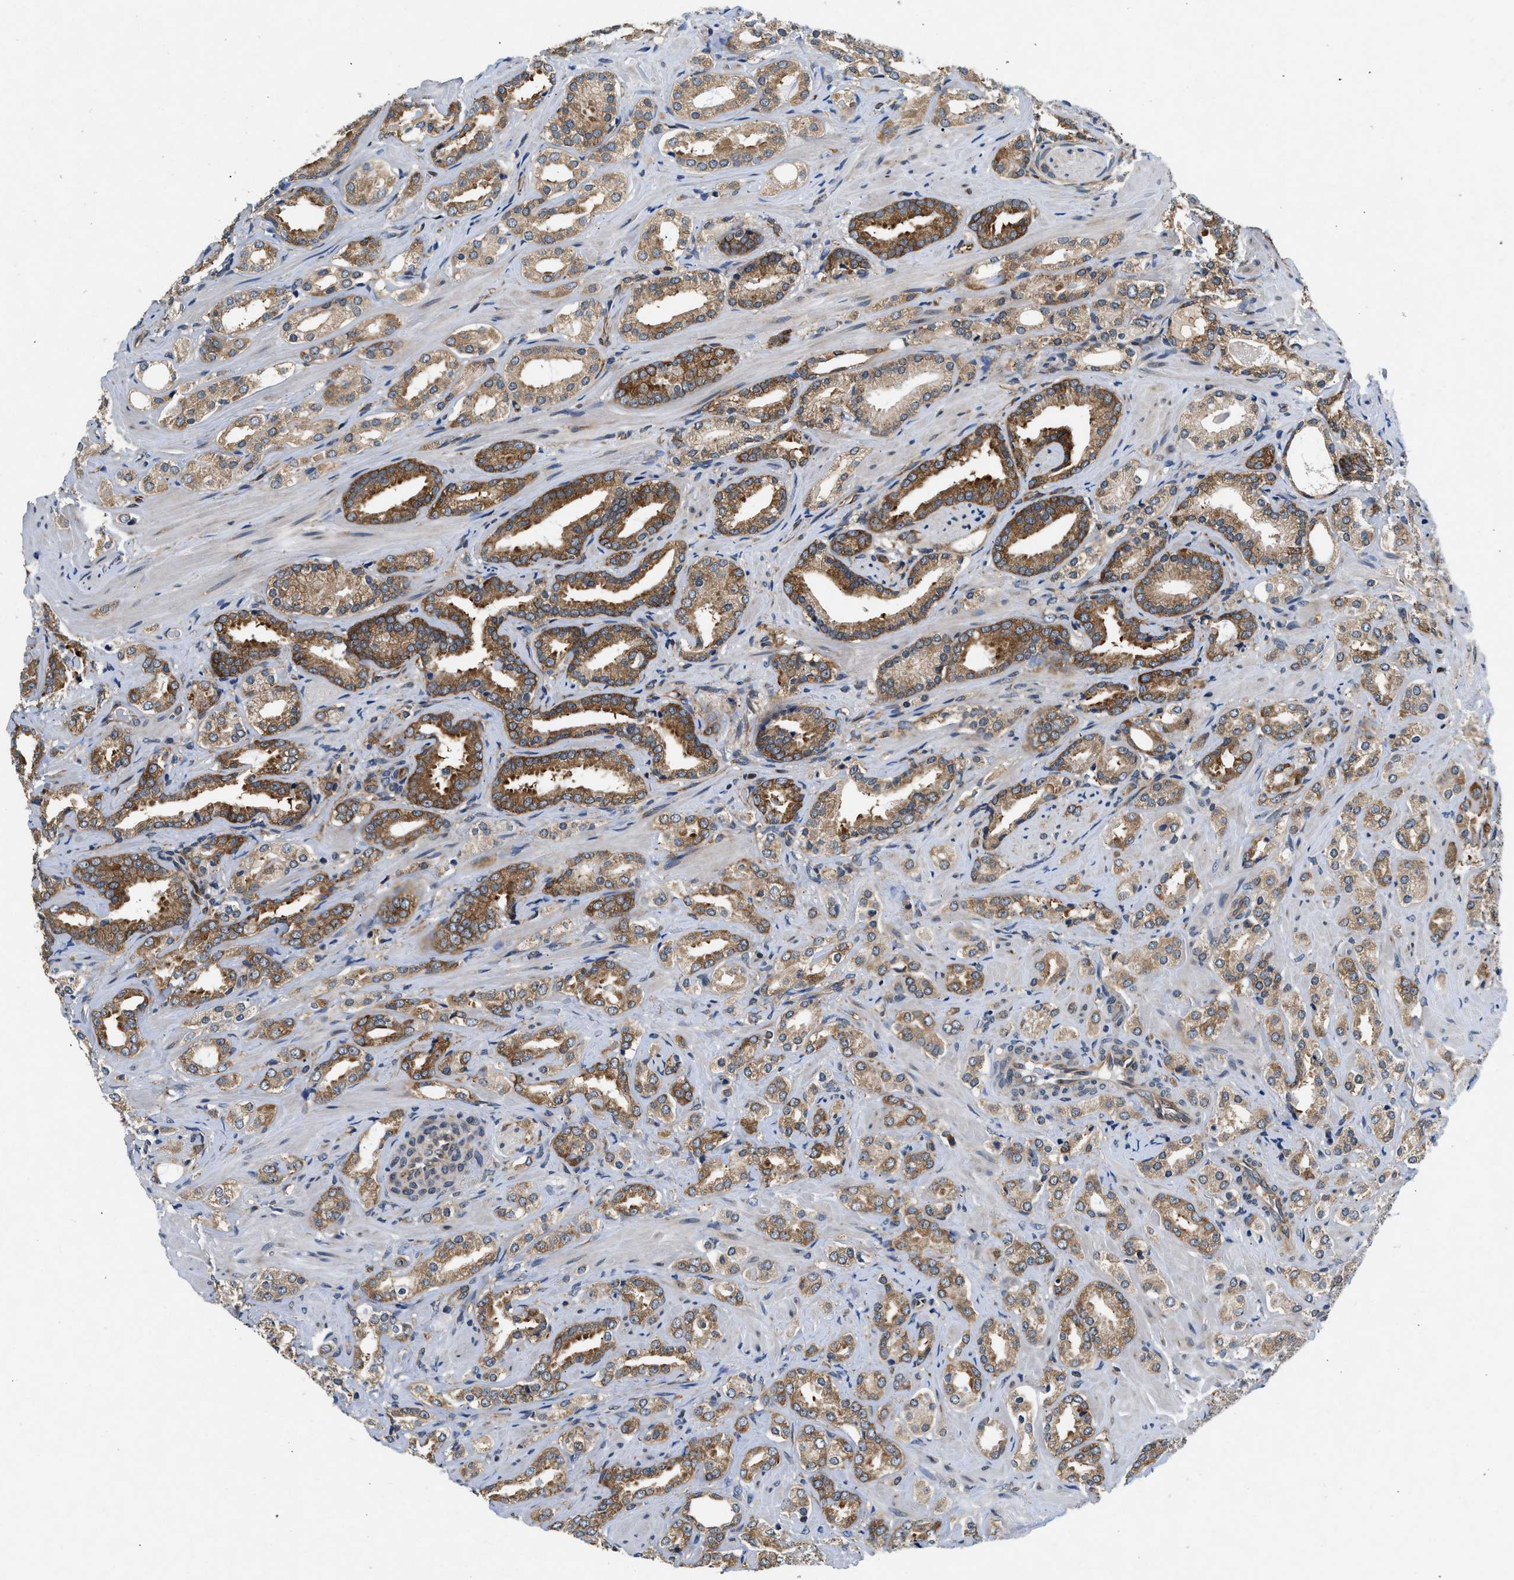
{"staining": {"intensity": "moderate", "quantity": ">75%", "location": "cytoplasmic/membranous"}, "tissue": "prostate cancer", "cell_type": "Tumor cells", "image_type": "cancer", "snomed": [{"axis": "morphology", "description": "Adenocarcinoma, High grade"}, {"axis": "topography", "description": "Prostate"}], "caption": "Immunohistochemical staining of prostate high-grade adenocarcinoma demonstrates medium levels of moderate cytoplasmic/membranous positivity in approximately >75% of tumor cells. Using DAB (brown) and hematoxylin (blue) stains, captured at high magnification using brightfield microscopy.", "gene": "PA2G4", "patient": {"sex": "male", "age": 64}}